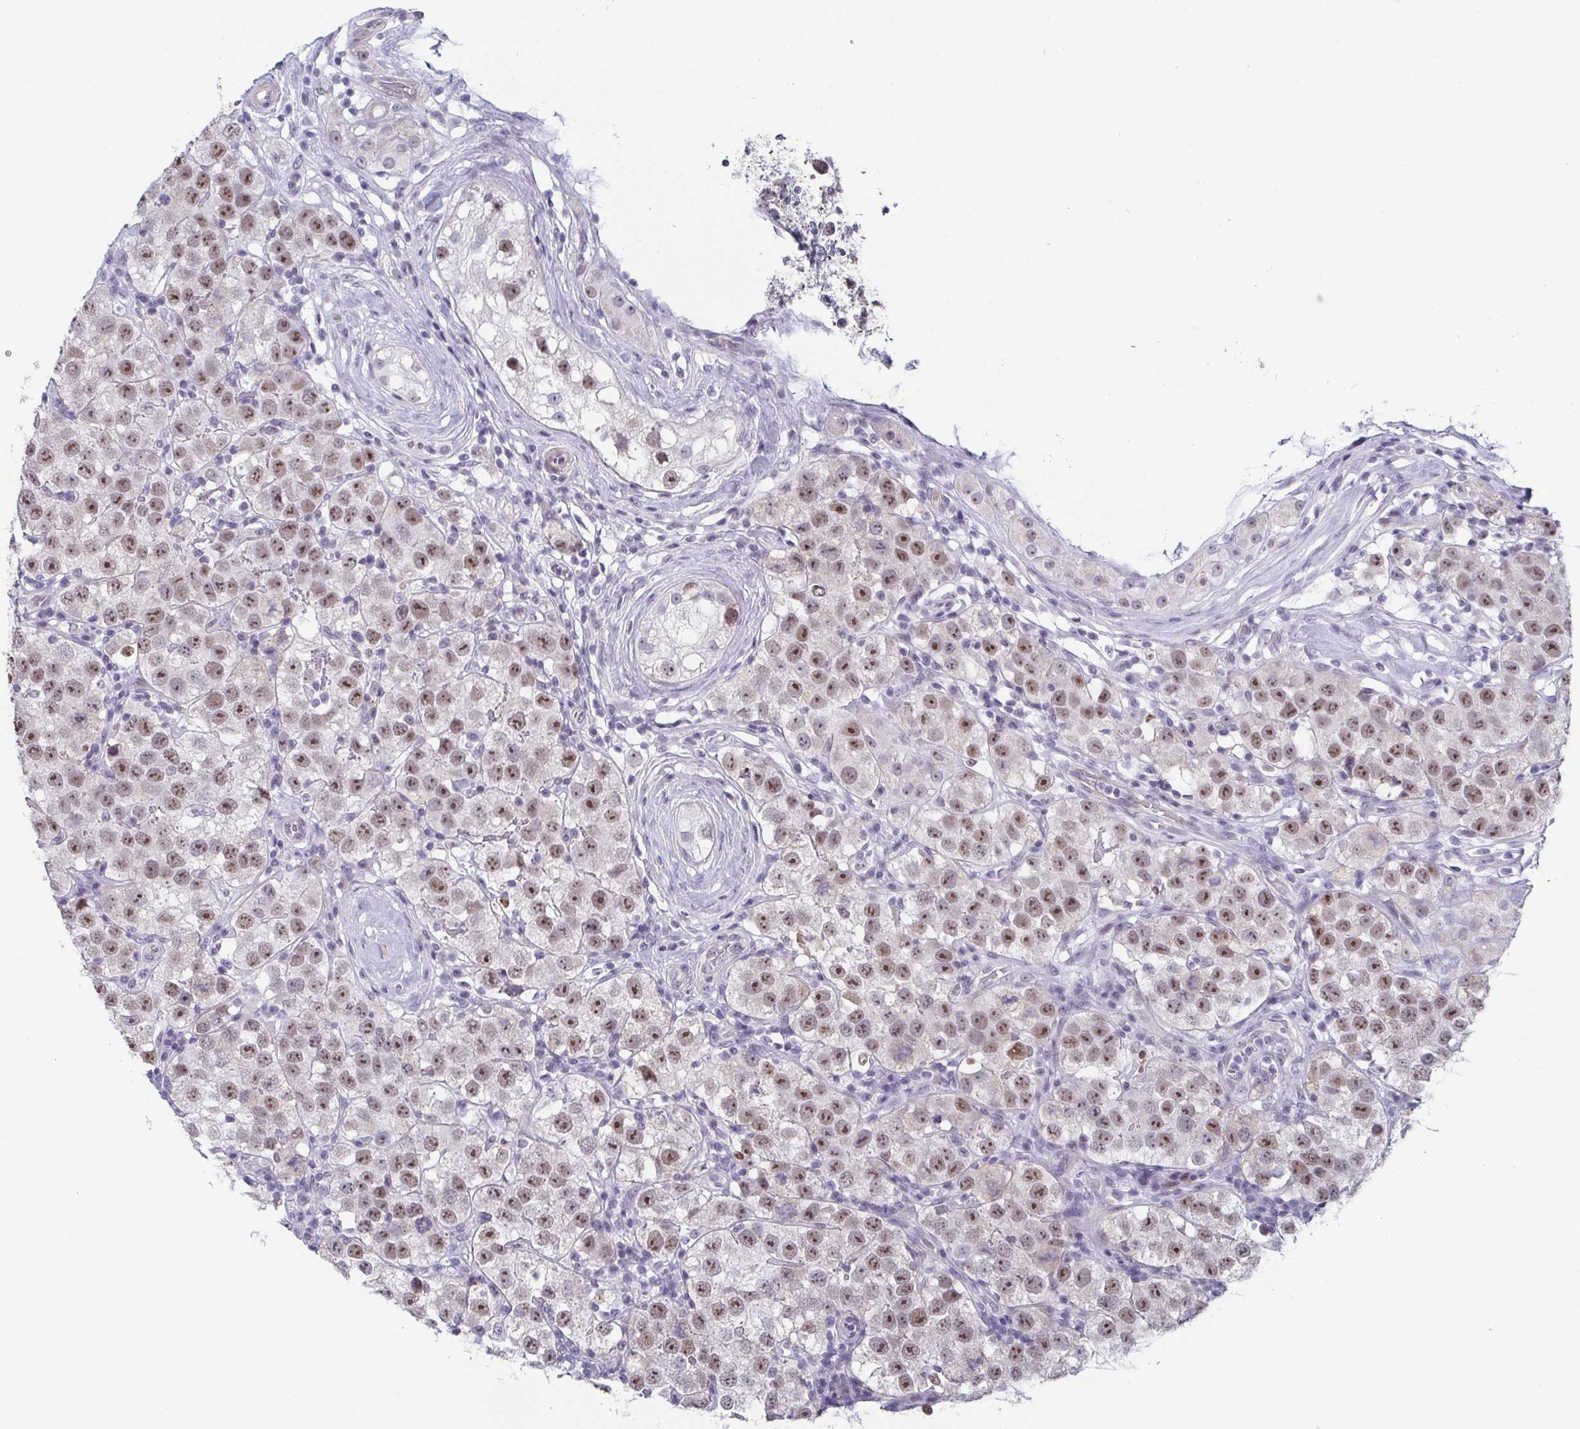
{"staining": {"intensity": "moderate", "quantity": ">75%", "location": "nuclear"}, "tissue": "testis cancer", "cell_type": "Tumor cells", "image_type": "cancer", "snomed": [{"axis": "morphology", "description": "Seminoma, NOS"}, {"axis": "topography", "description": "Testis"}], "caption": "This is a micrograph of immunohistochemistry staining of testis cancer, which shows moderate positivity in the nuclear of tumor cells.", "gene": "EXOSC7", "patient": {"sex": "male", "age": 34}}